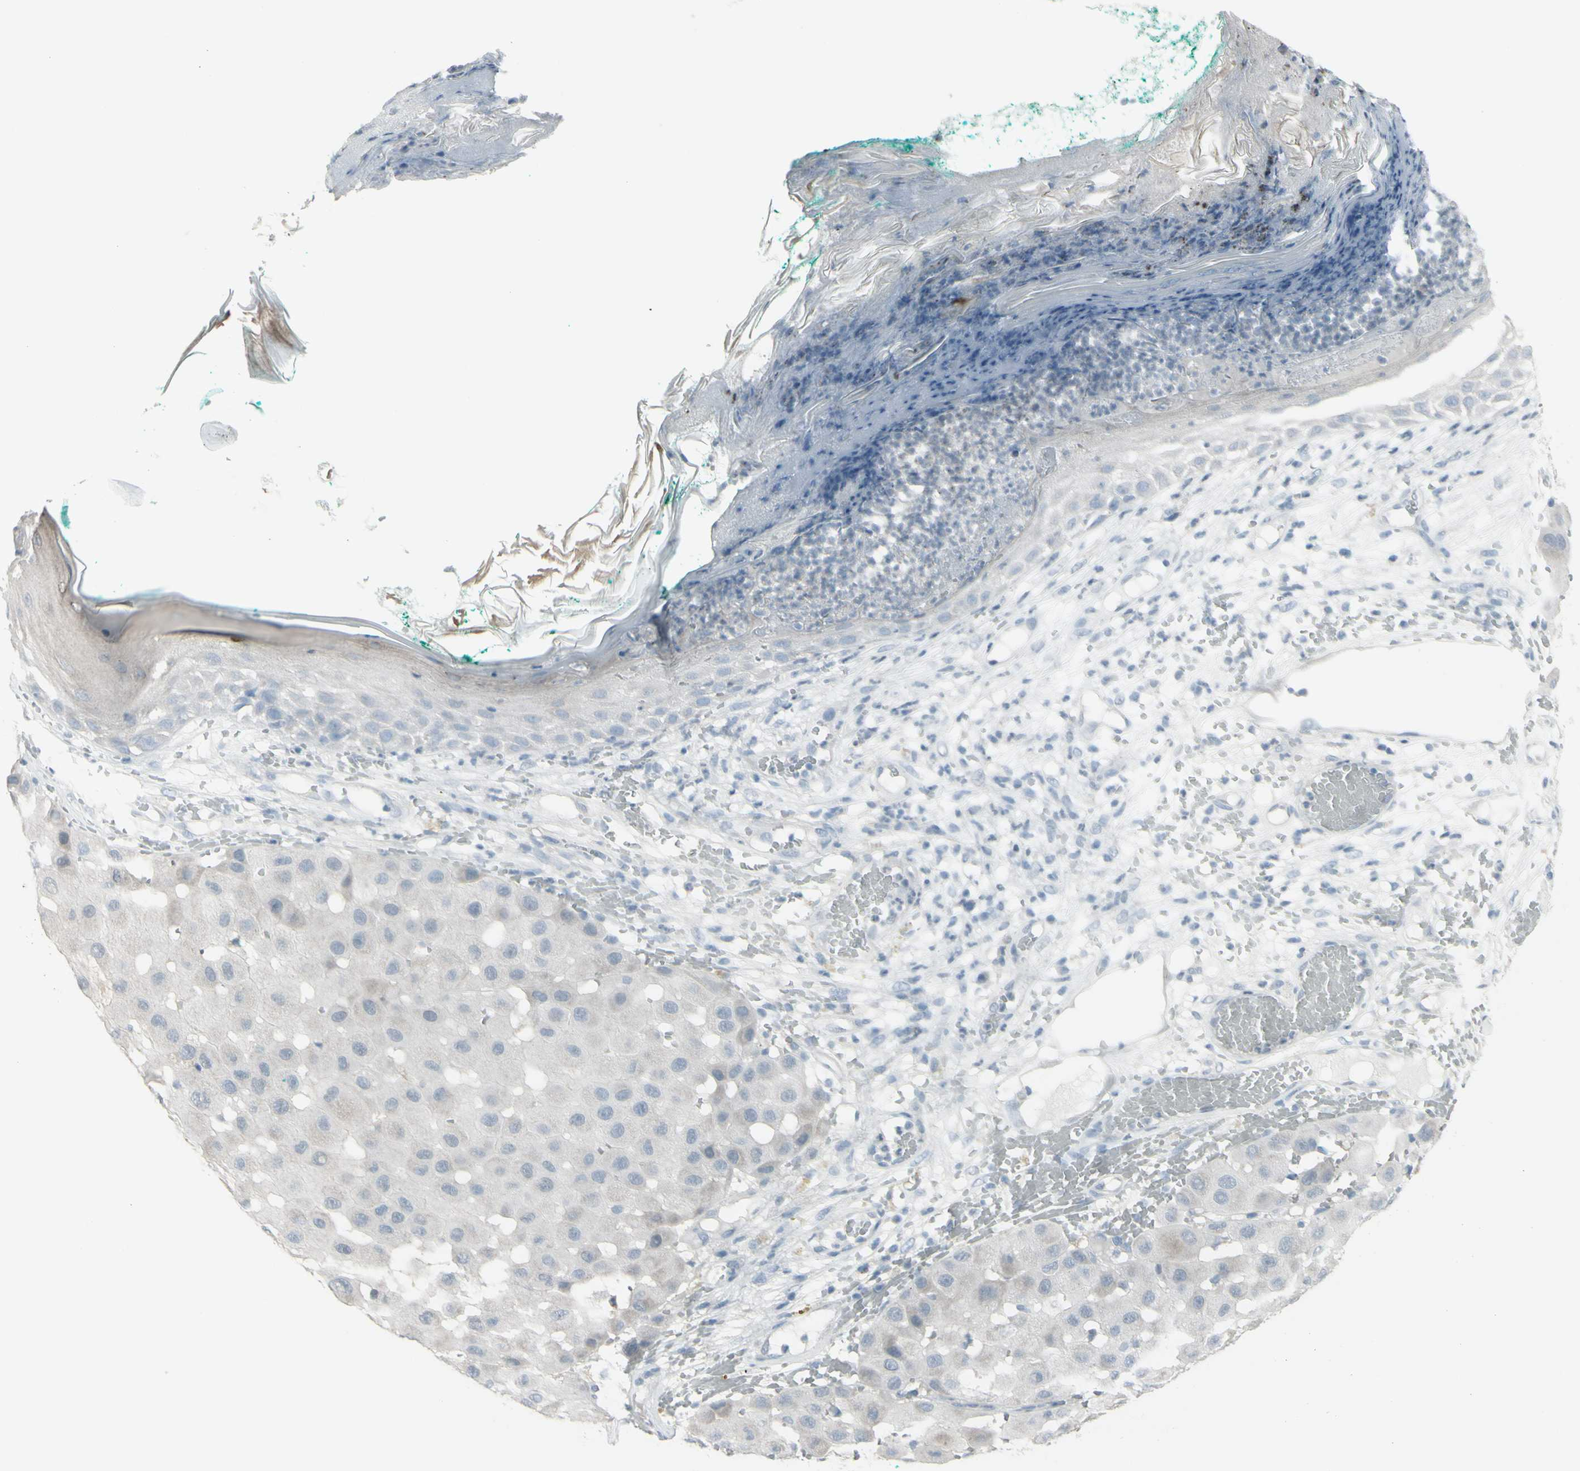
{"staining": {"intensity": "negative", "quantity": "none", "location": "none"}, "tissue": "melanoma", "cell_type": "Tumor cells", "image_type": "cancer", "snomed": [{"axis": "morphology", "description": "Malignant melanoma, NOS"}, {"axis": "topography", "description": "Skin"}], "caption": "Human melanoma stained for a protein using immunohistochemistry (IHC) displays no staining in tumor cells.", "gene": "RAB3A", "patient": {"sex": "female", "age": 81}}